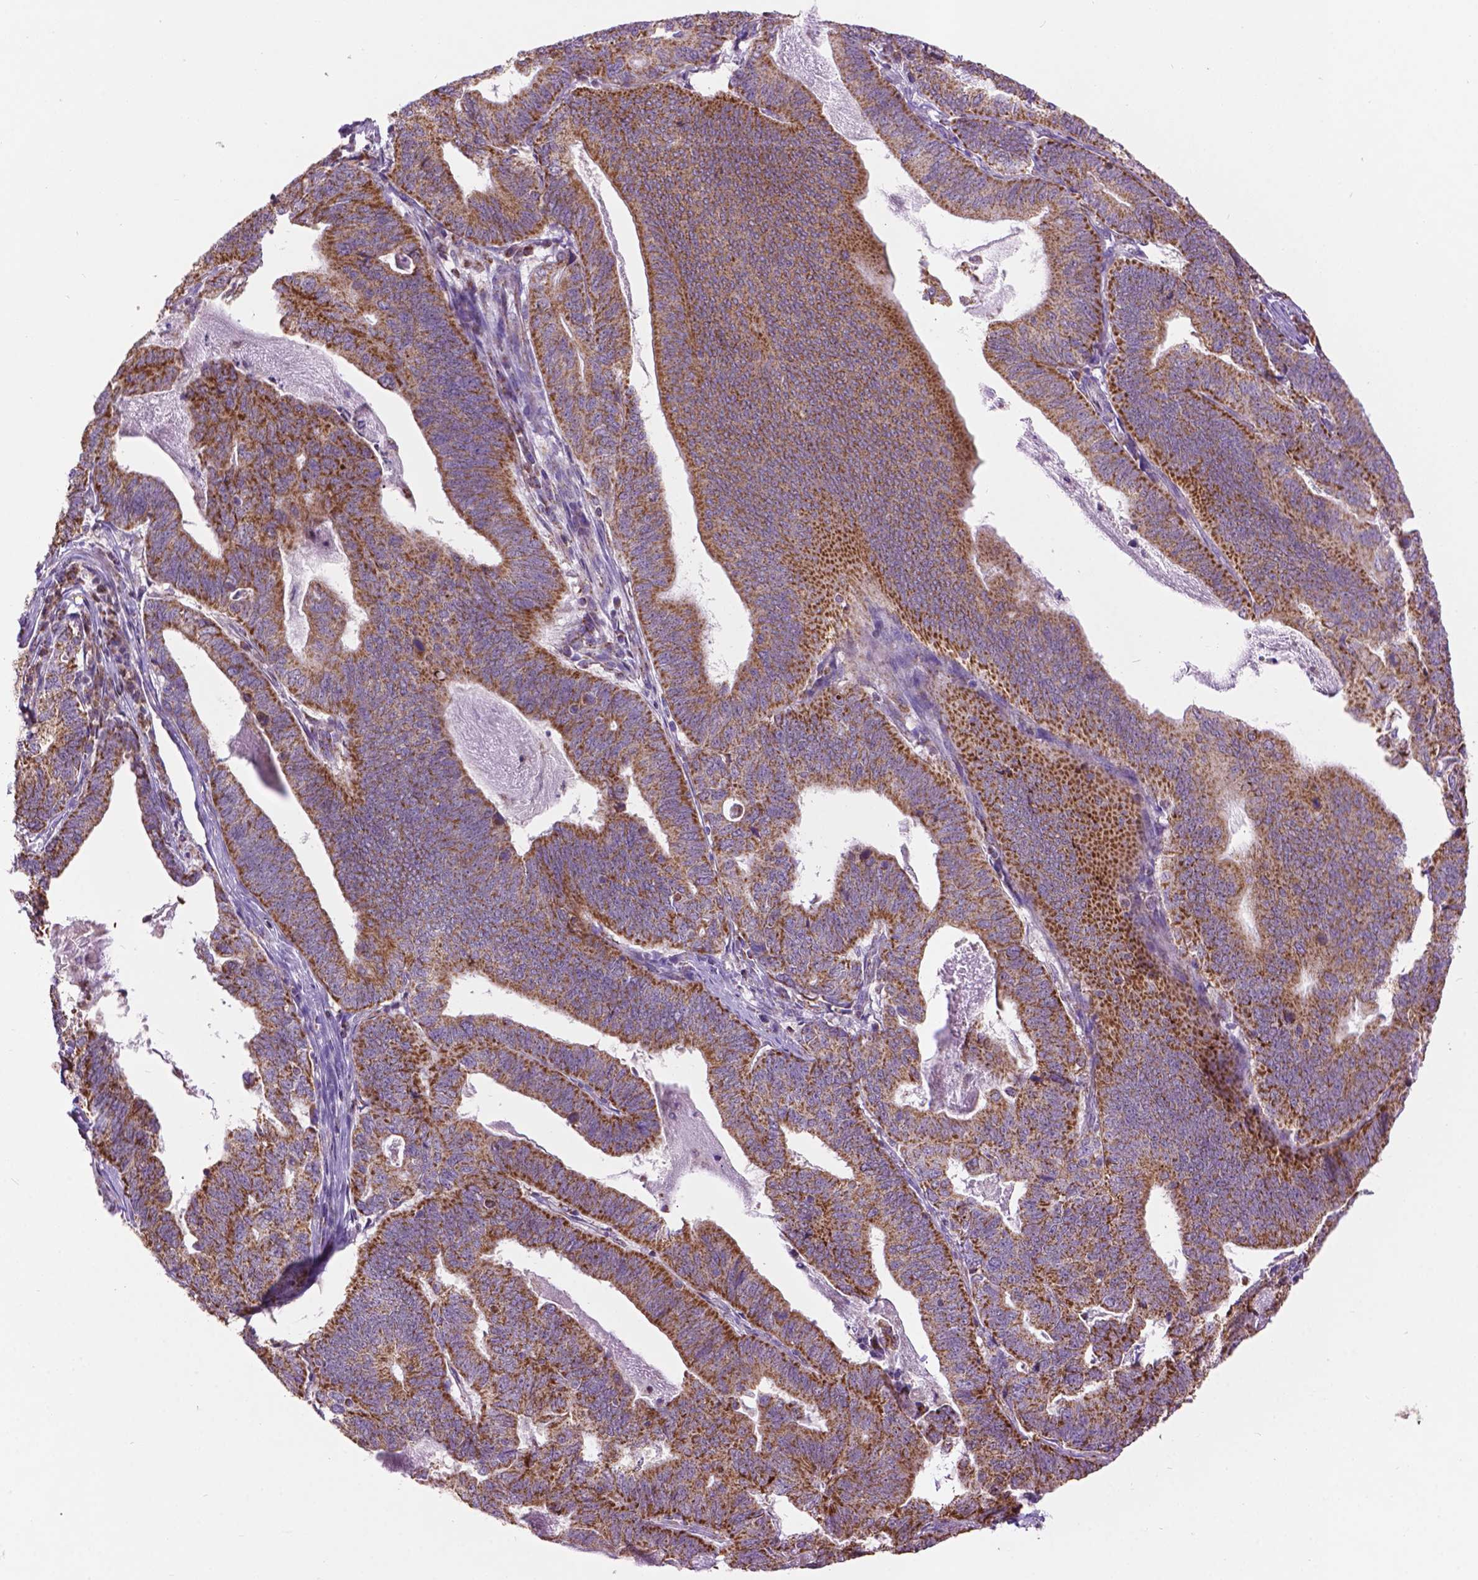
{"staining": {"intensity": "strong", "quantity": ">75%", "location": "cytoplasmic/membranous"}, "tissue": "stomach cancer", "cell_type": "Tumor cells", "image_type": "cancer", "snomed": [{"axis": "morphology", "description": "Adenocarcinoma, NOS"}, {"axis": "topography", "description": "Stomach, upper"}], "caption": "Stomach cancer (adenocarcinoma) tissue demonstrates strong cytoplasmic/membranous staining in approximately >75% of tumor cells (IHC, brightfield microscopy, high magnification).", "gene": "PYCR3", "patient": {"sex": "female", "age": 67}}